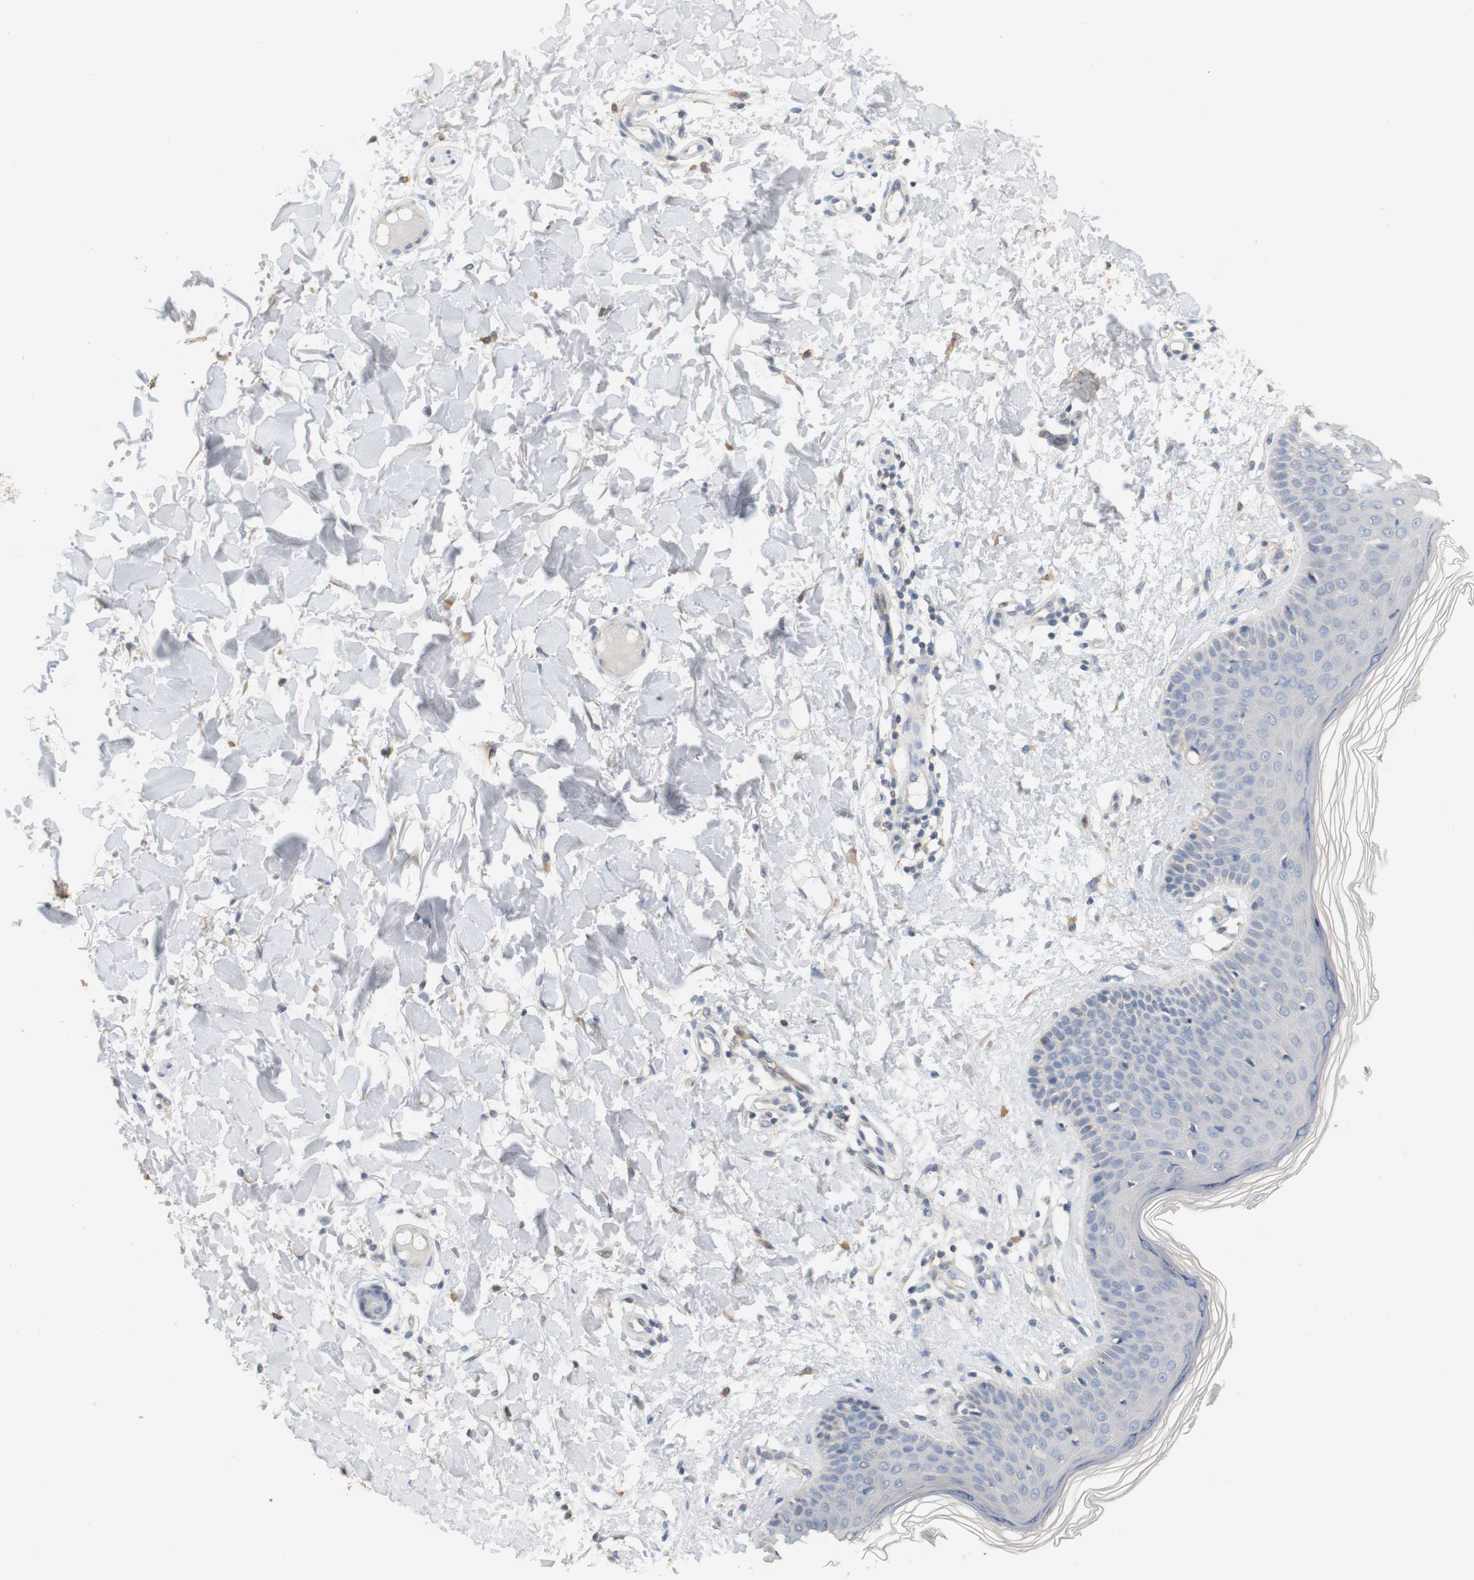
{"staining": {"intensity": "negative", "quantity": "none", "location": "none"}, "tissue": "skin", "cell_type": "Fibroblasts", "image_type": "normal", "snomed": [{"axis": "morphology", "description": "Normal tissue, NOS"}, {"axis": "topography", "description": "Skin"}], "caption": "Immunohistochemical staining of normal human skin demonstrates no significant staining in fibroblasts. Nuclei are stained in blue.", "gene": "OSR1", "patient": {"sex": "female", "age": 56}}